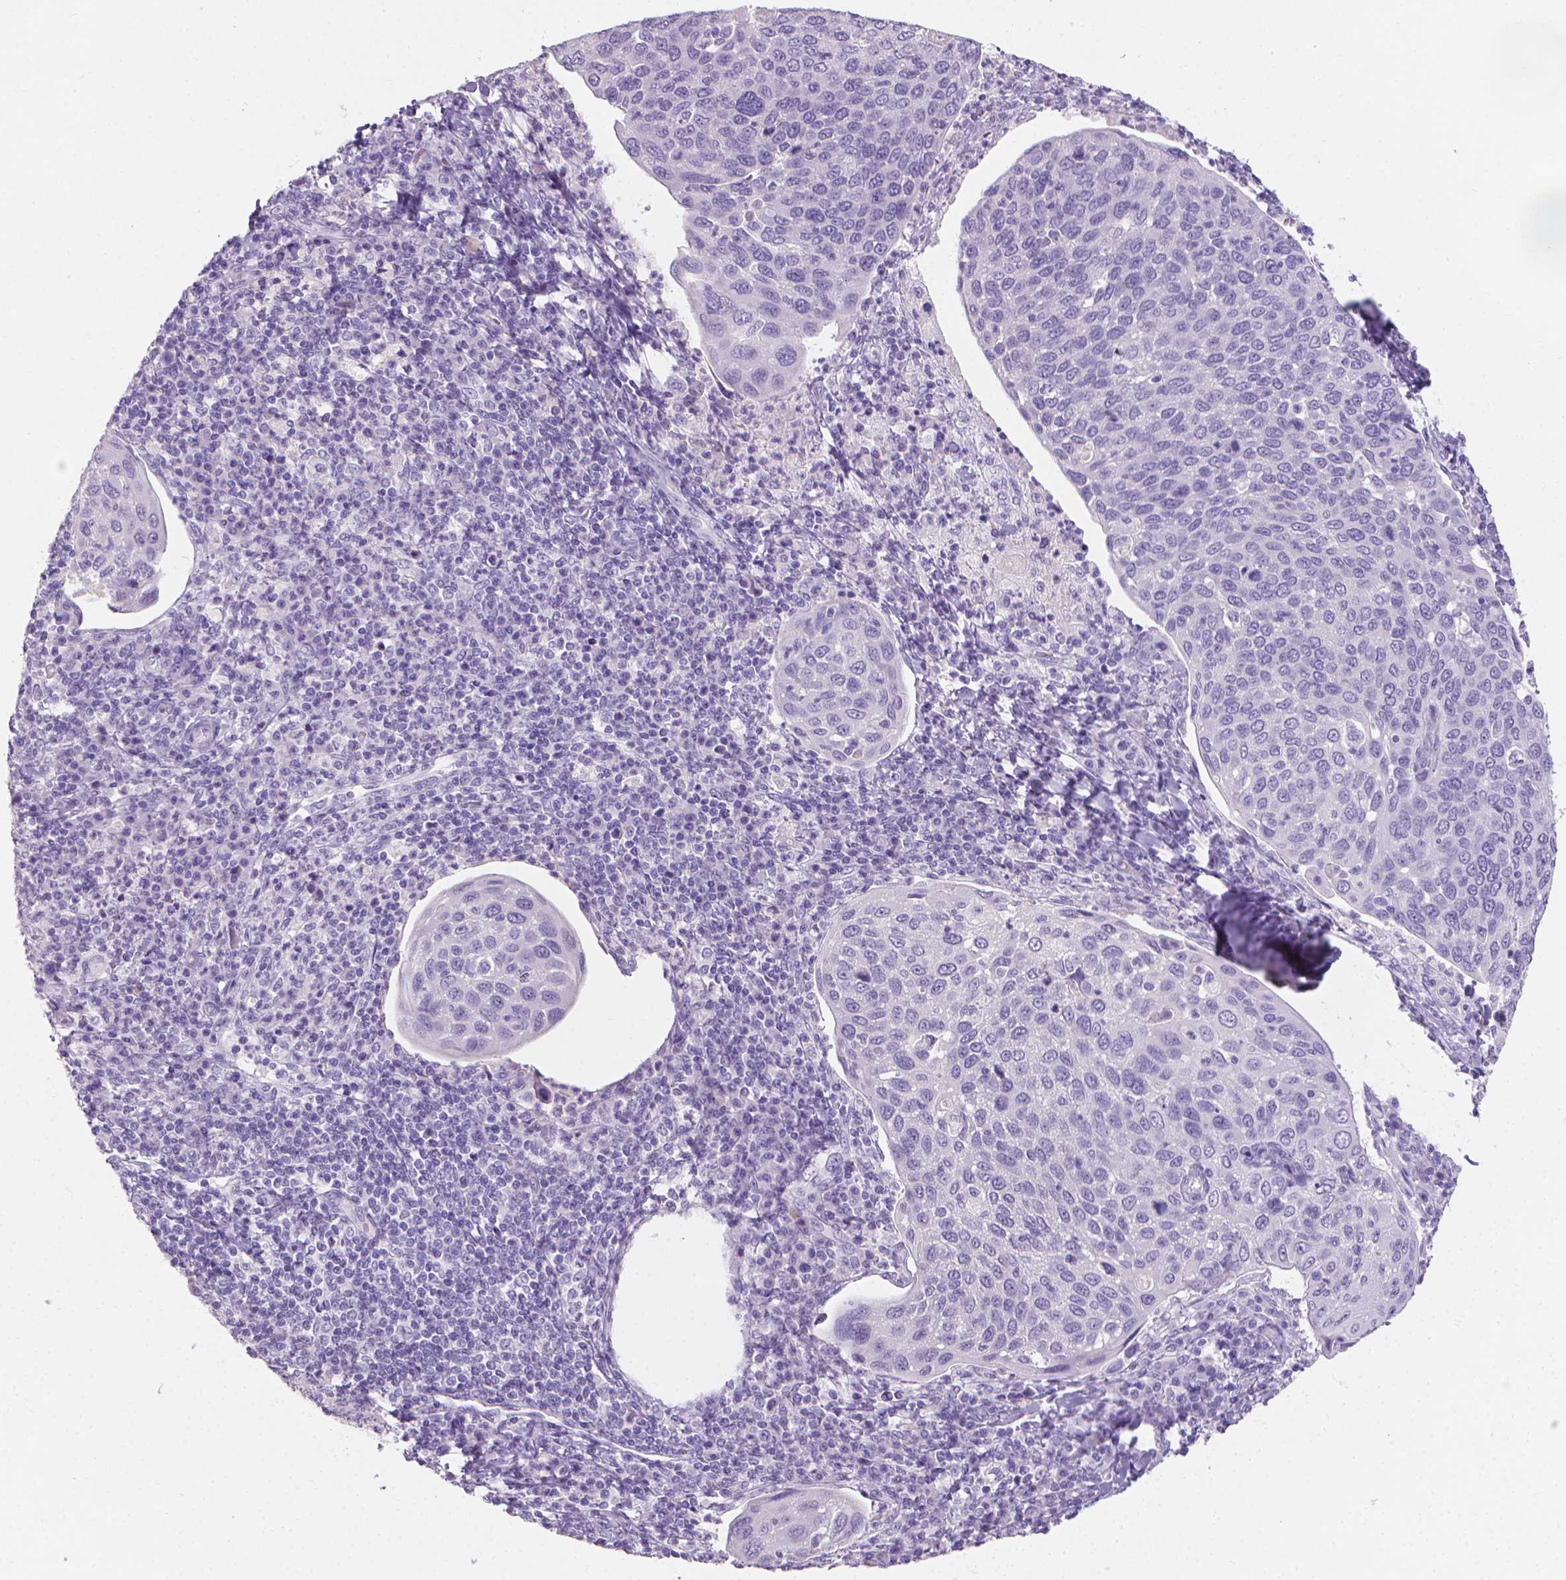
{"staining": {"intensity": "negative", "quantity": "none", "location": "none"}, "tissue": "cervical cancer", "cell_type": "Tumor cells", "image_type": "cancer", "snomed": [{"axis": "morphology", "description": "Squamous cell carcinoma, NOS"}, {"axis": "topography", "description": "Cervix"}], "caption": "Squamous cell carcinoma (cervical) stained for a protein using immunohistochemistry displays no positivity tumor cells.", "gene": "XPNPEP2", "patient": {"sex": "female", "age": 54}}